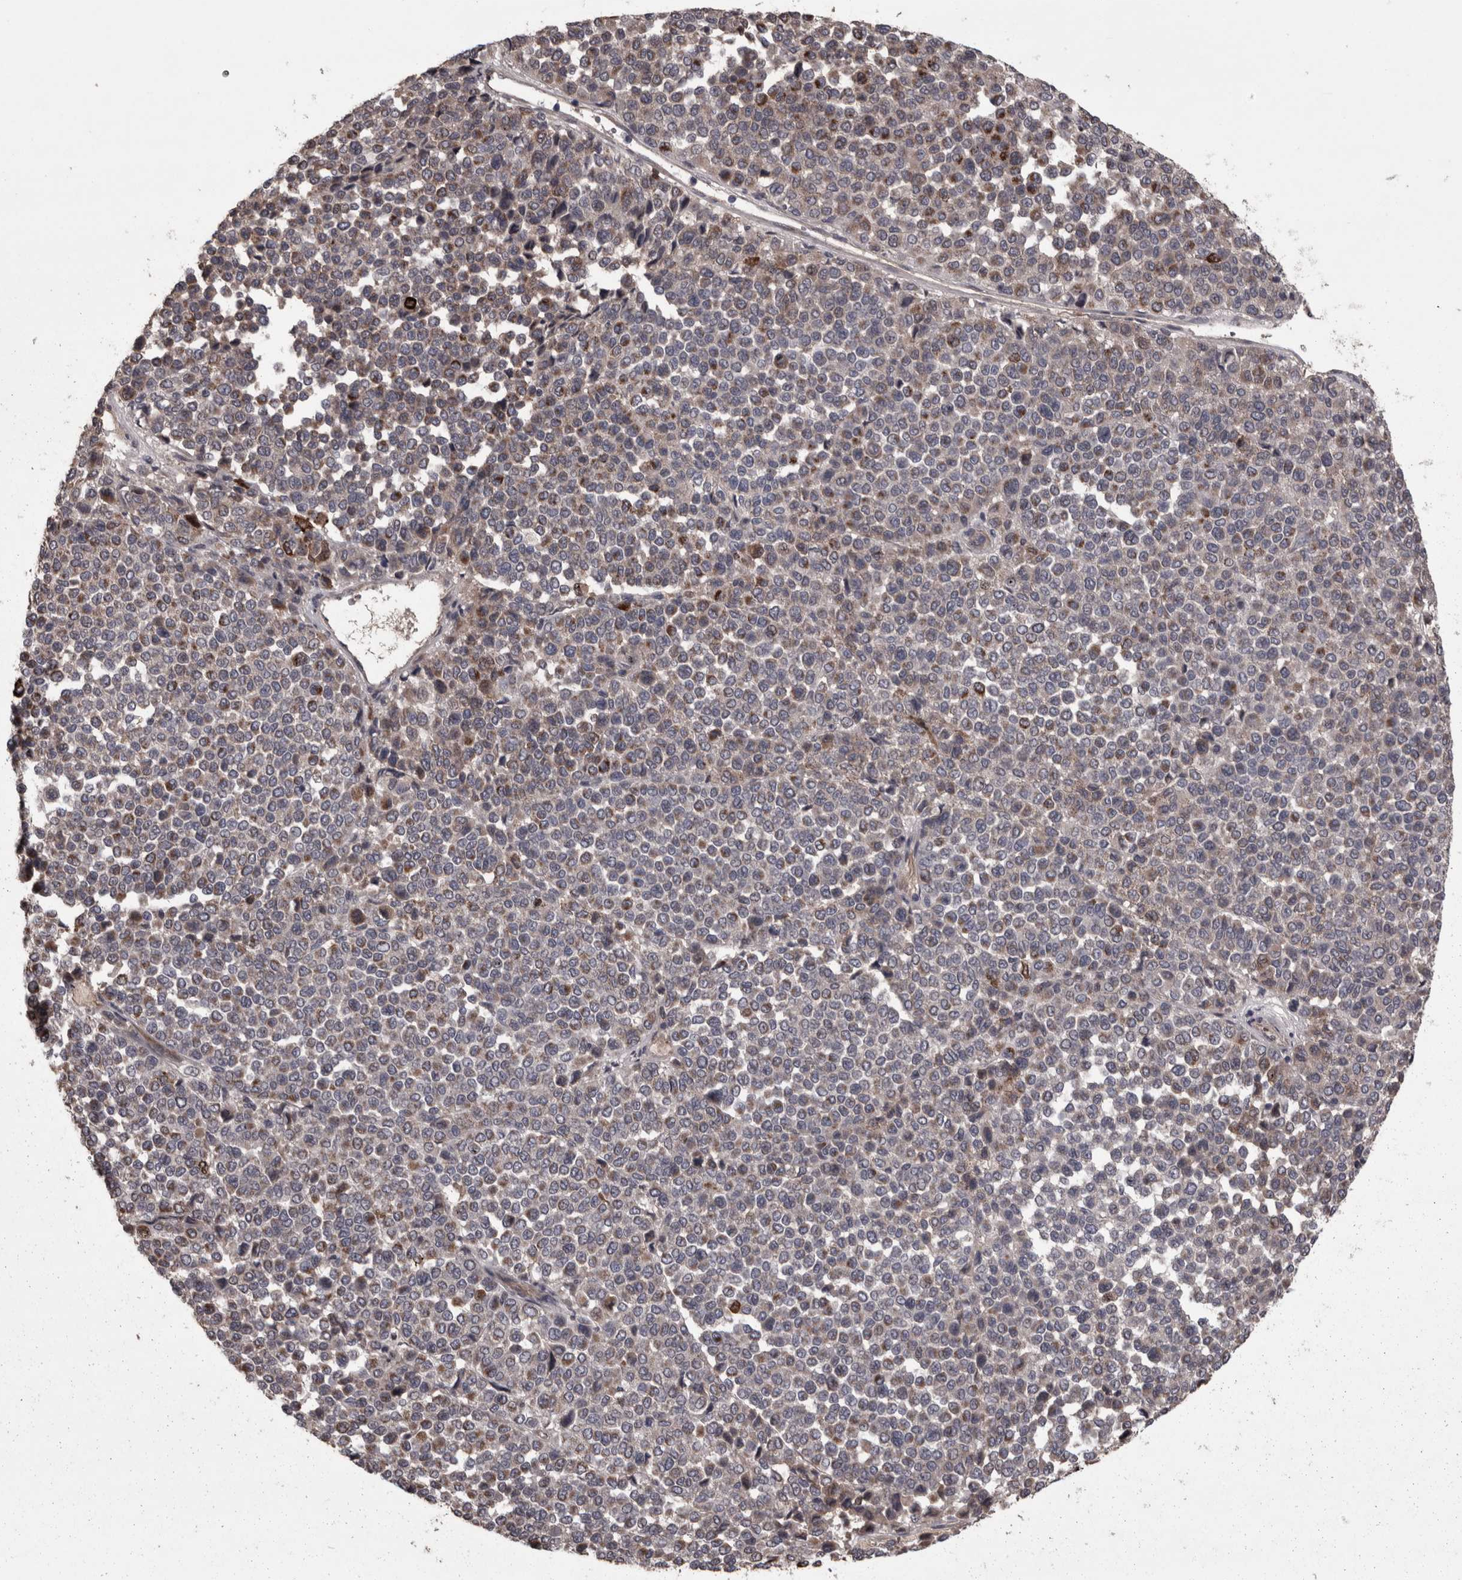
{"staining": {"intensity": "weak", "quantity": "25%-75%", "location": "cytoplasmic/membranous"}, "tissue": "melanoma", "cell_type": "Tumor cells", "image_type": "cancer", "snomed": [{"axis": "morphology", "description": "Malignant melanoma, Metastatic site"}, {"axis": "topography", "description": "Pancreas"}], "caption": "DAB immunohistochemical staining of malignant melanoma (metastatic site) displays weak cytoplasmic/membranous protein positivity in about 25%-75% of tumor cells. The staining was performed using DAB (3,3'-diaminobenzidine) to visualize the protein expression in brown, while the nuclei were stained in blue with hematoxylin (Magnification: 20x).", "gene": "PCDH17", "patient": {"sex": "female", "age": 30}}